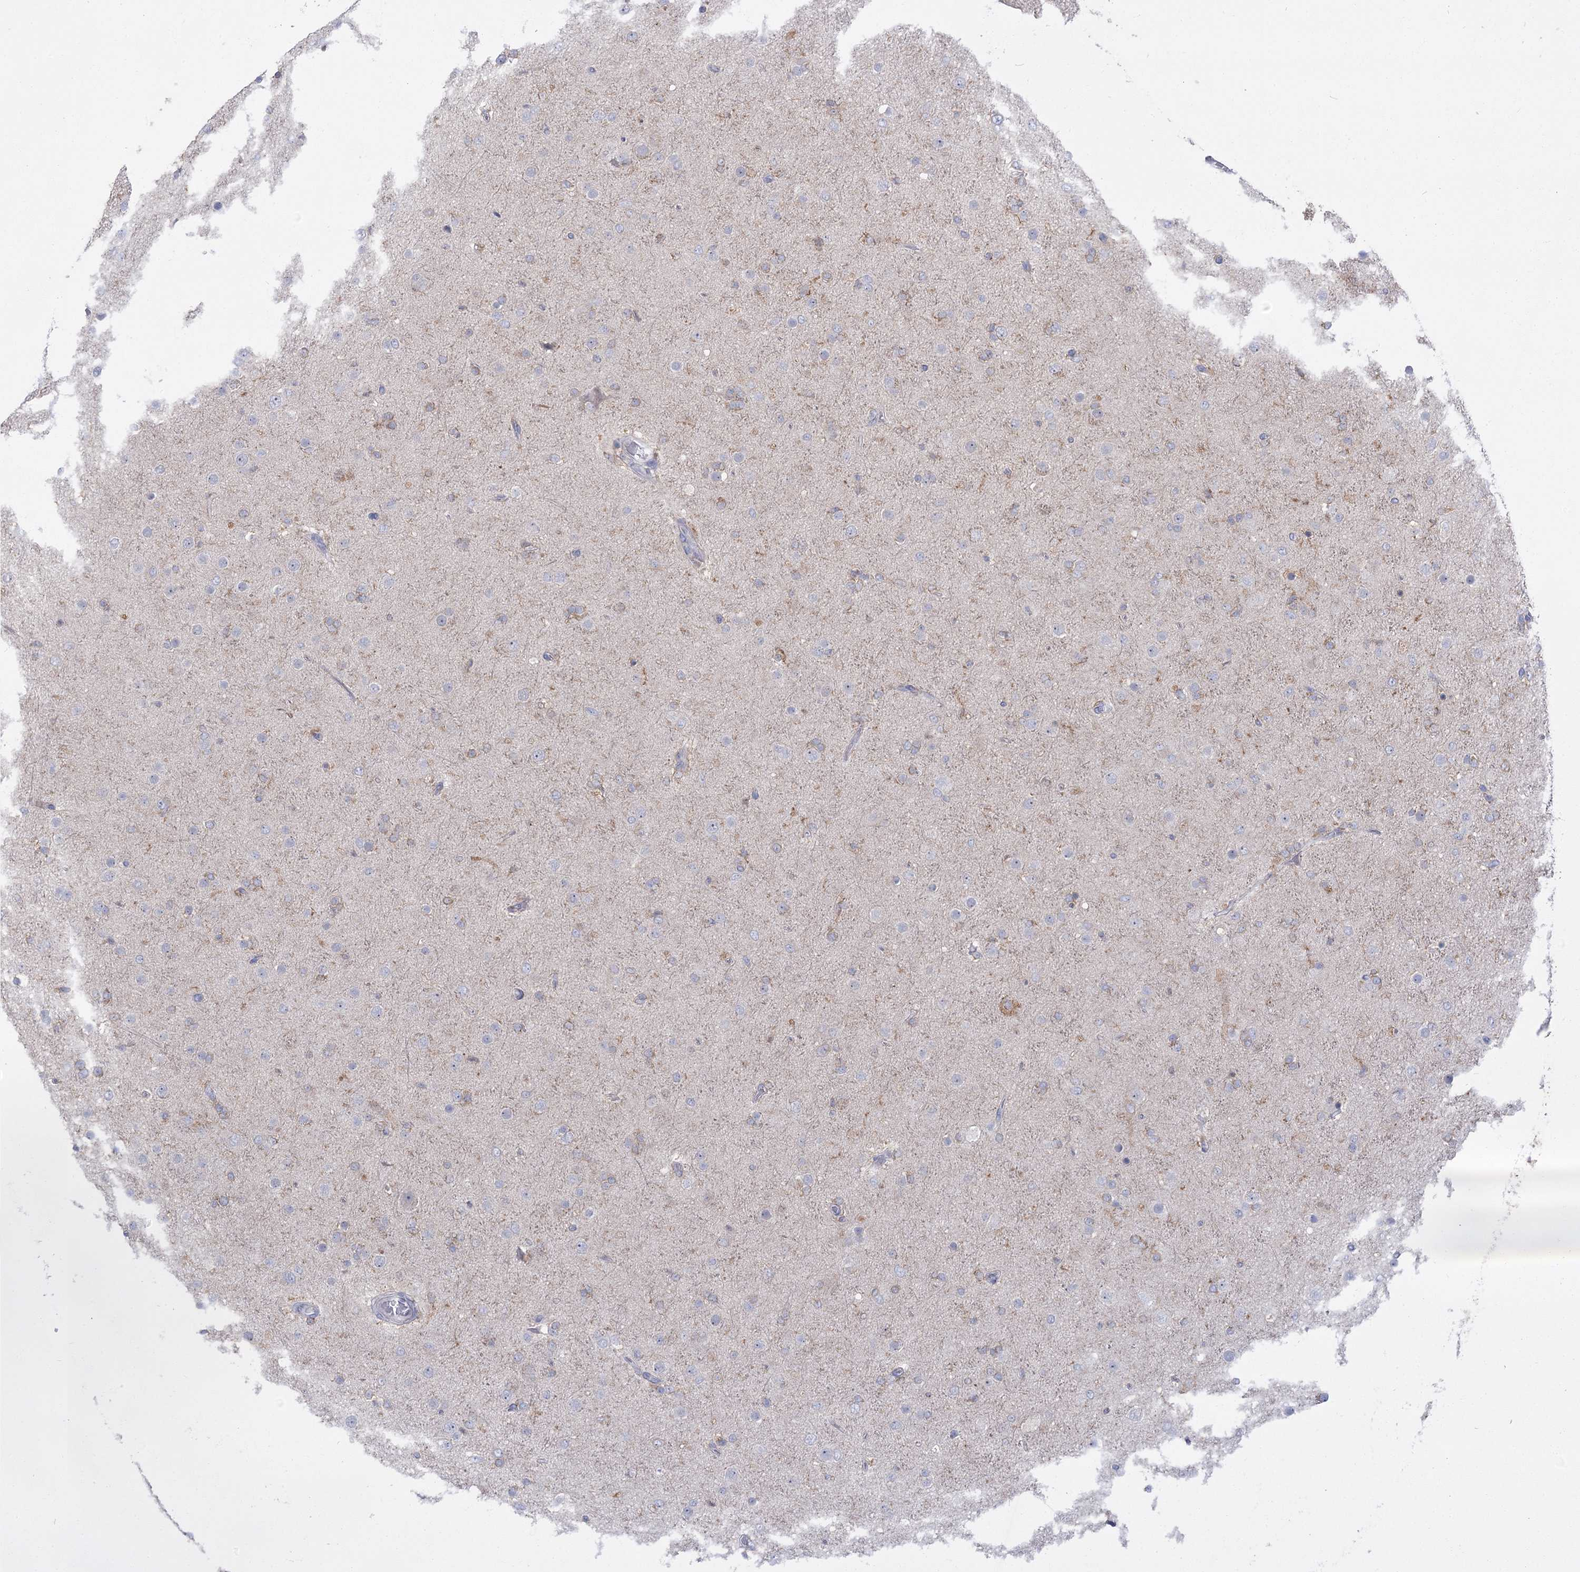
{"staining": {"intensity": "moderate", "quantity": "<25%", "location": "cytoplasmic/membranous"}, "tissue": "glioma", "cell_type": "Tumor cells", "image_type": "cancer", "snomed": [{"axis": "morphology", "description": "Glioma, malignant, Low grade"}, {"axis": "topography", "description": "Brain"}], "caption": "Protein staining of glioma tissue exhibits moderate cytoplasmic/membranous positivity in about <25% of tumor cells.", "gene": "CCDC88A", "patient": {"sex": "male", "age": 65}}